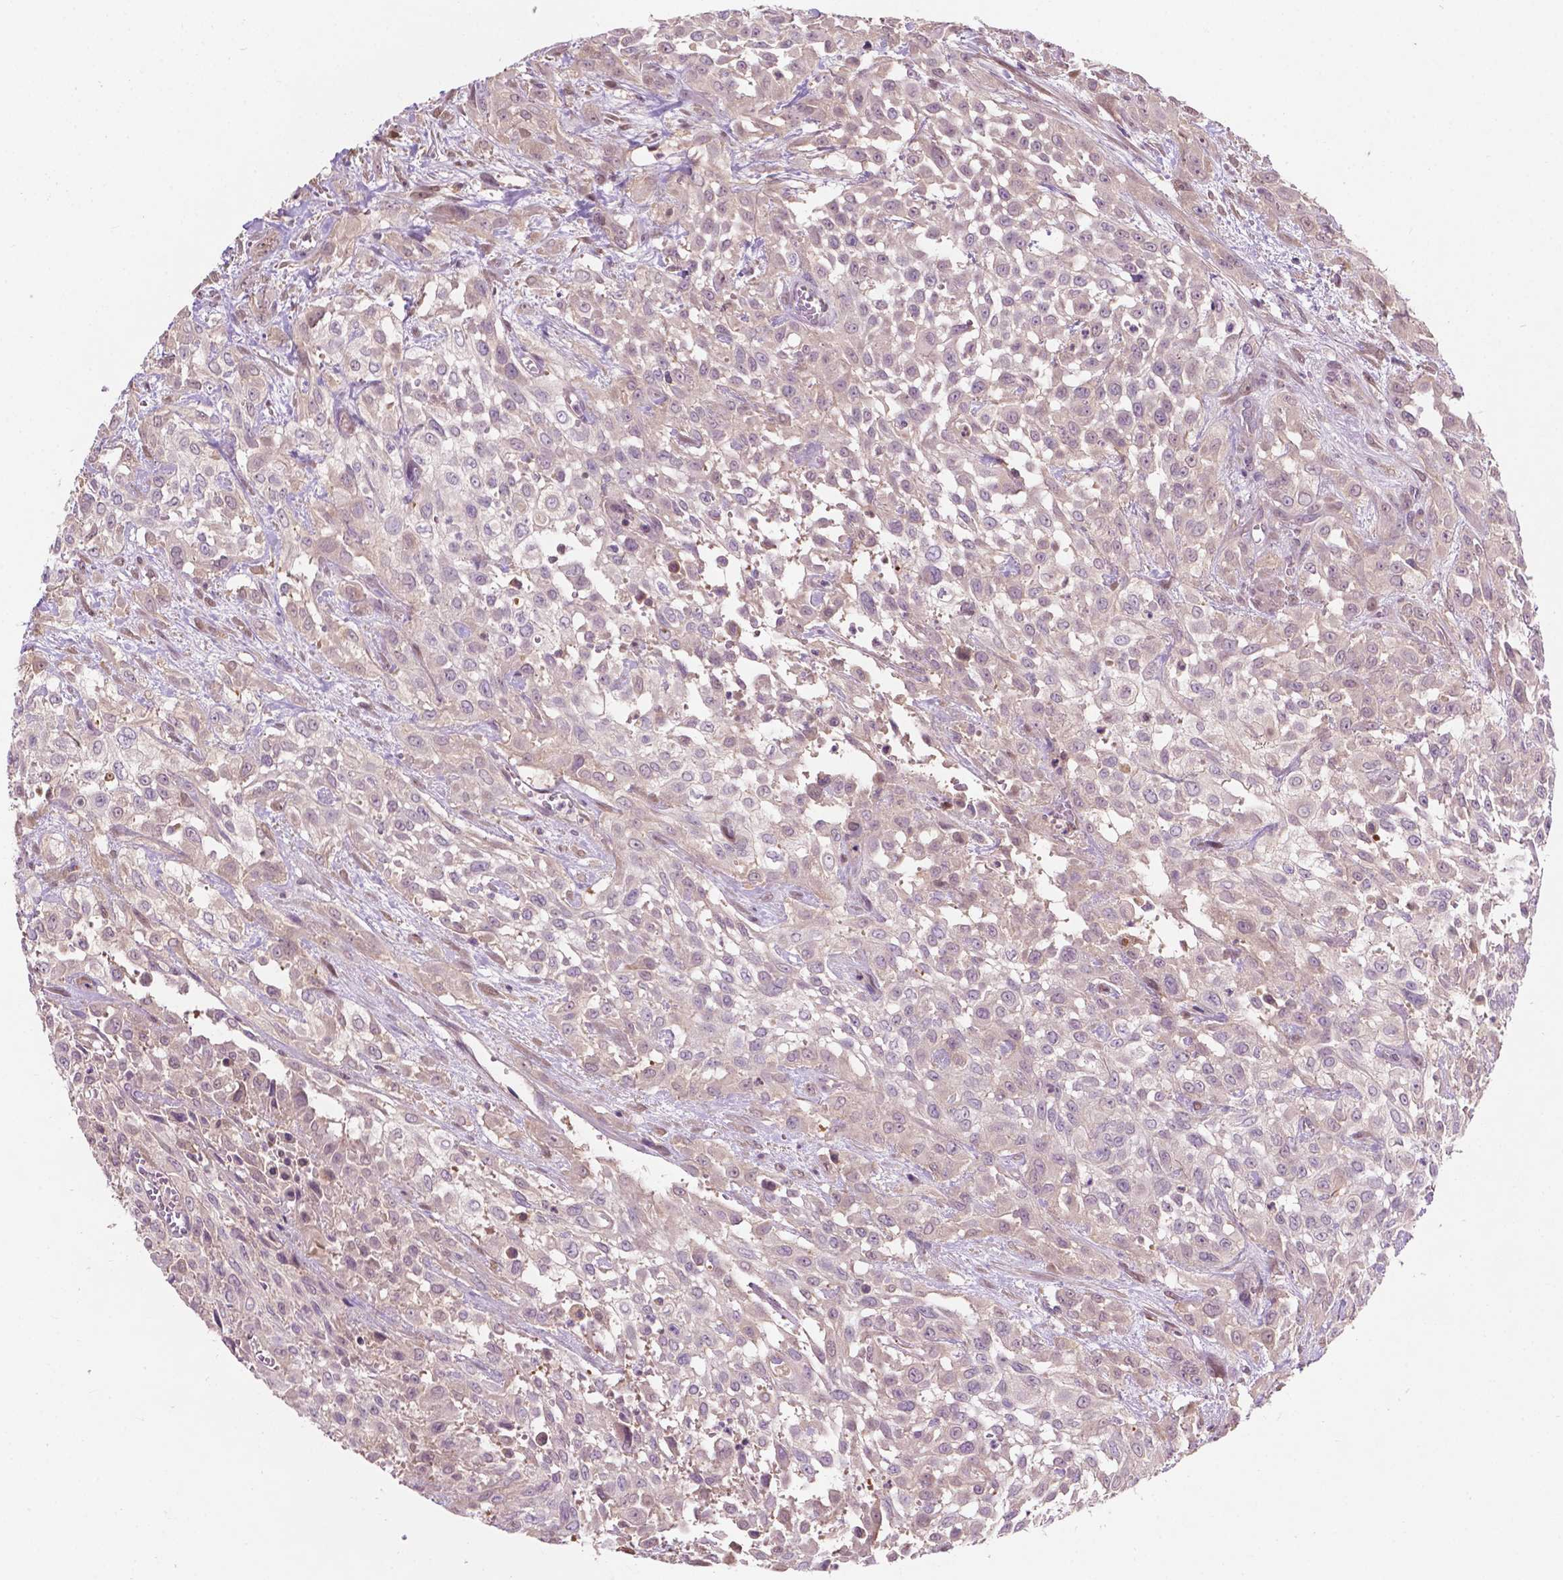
{"staining": {"intensity": "negative", "quantity": "none", "location": "none"}, "tissue": "urothelial cancer", "cell_type": "Tumor cells", "image_type": "cancer", "snomed": [{"axis": "morphology", "description": "Urothelial carcinoma, High grade"}, {"axis": "topography", "description": "Urinary bladder"}], "caption": "Micrograph shows no significant protein expression in tumor cells of urothelial cancer. (DAB immunohistochemistry (IHC) visualized using brightfield microscopy, high magnification).", "gene": "GPR37", "patient": {"sex": "male", "age": 57}}